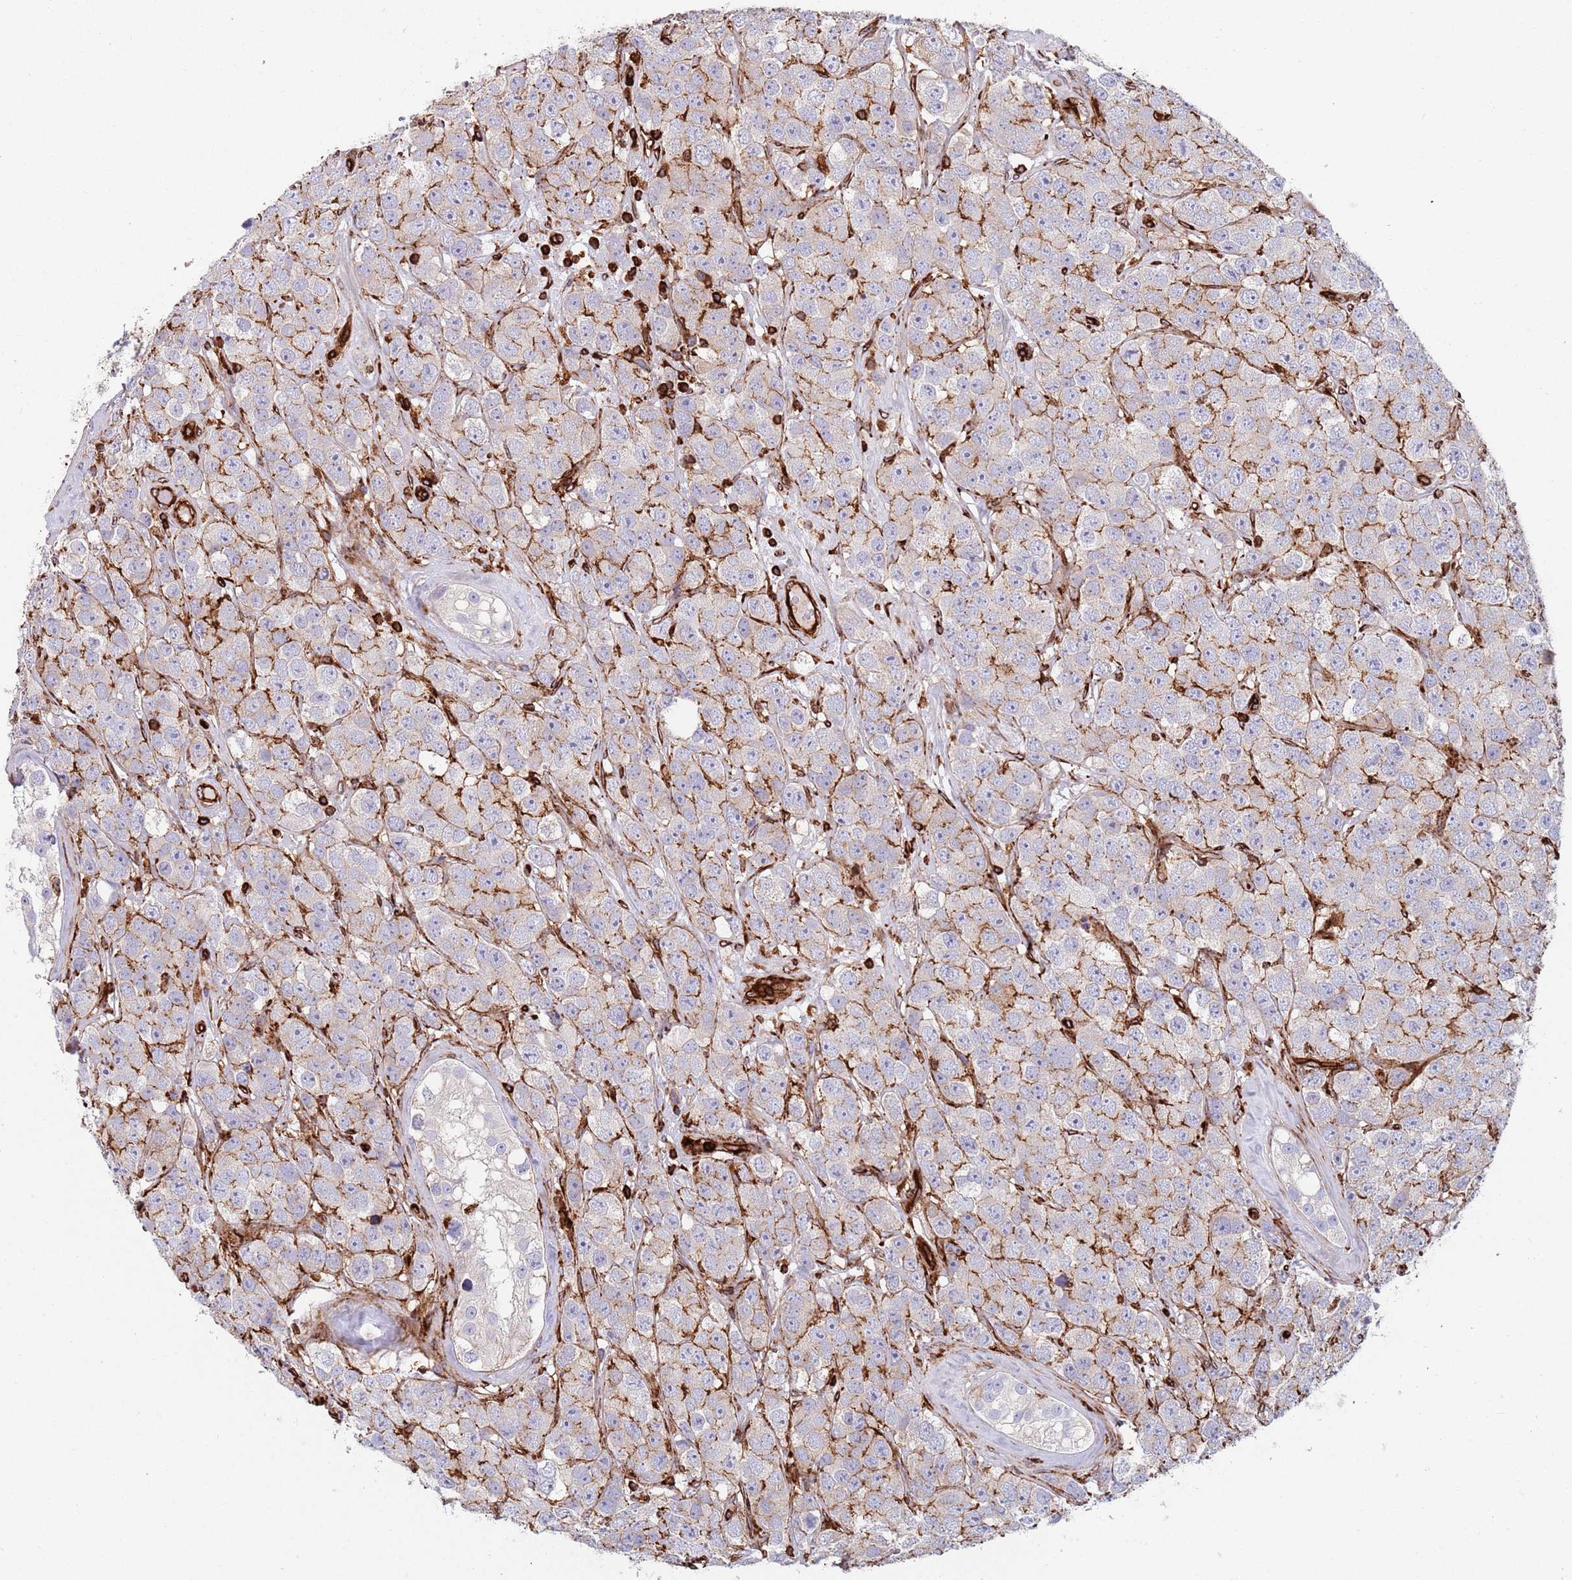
{"staining": {"intensity": "moderate", "quantity": "<25%", "location": "cytoplasmic/membranous"}, "tissue": "testis cancer", "cell_type": "Tumor cells", "image_type": "cancer", "snomed": [{"axis": "morphology", "description": "Seminoma, NOS"}, {"axis": "topography", "description": "Testis"}], "caption": "Brown immunohistochemical staining in testis cancer reveals moderate cytoplasmic/membranous positivity in approximately <25% of tumor cells.", "gene": "KBTBD7", "patient": {"sex": "male", "age": 28}}